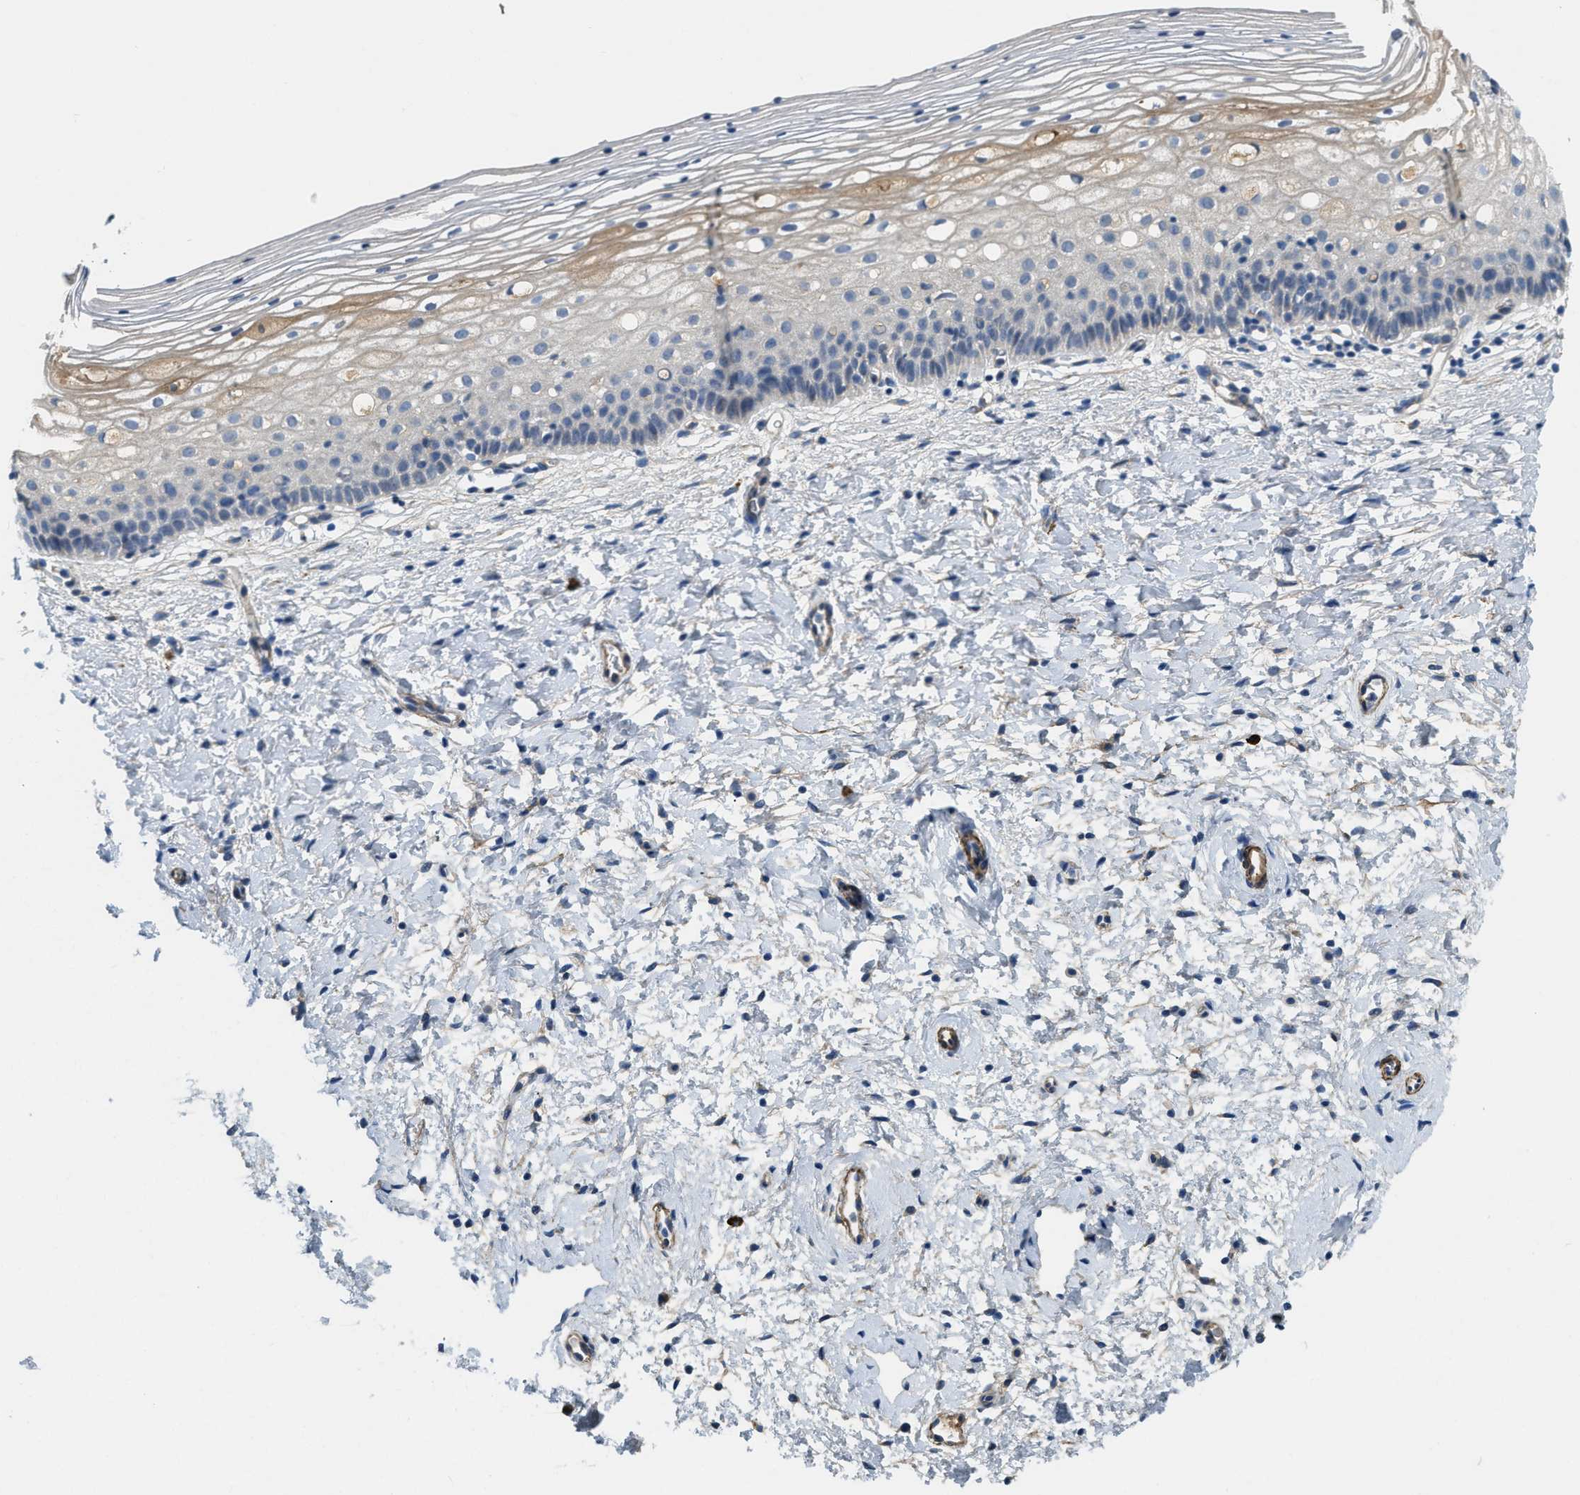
{"staining": {"intensity": "moderate", "quantity": "<25%", "location": "cytoplasmic/membranous"}, "tissue": "cervix", "cell_type": "Squamous epithelial cells", "image_type": "normal", "snomed": [{"axis": "morphology", "description": "Normal tissue, NOS"}, {"axis": "topography", "description": "Cervix"}], "caption": "Immunohistochemistry (IHC) (DAB (3,3'-diaminobenzidine)) staining of benign human cervix reveals moderate cytoplasmic/membranous protein expression in approximately <25% of squamous epithelial cells. Using DAB (brown) and hematoxylin (blue) stains, captured at high magnification using brightfield microscopy.", "gene": "BMPR1A", "patient": {"sex": "female", "age": 72}}